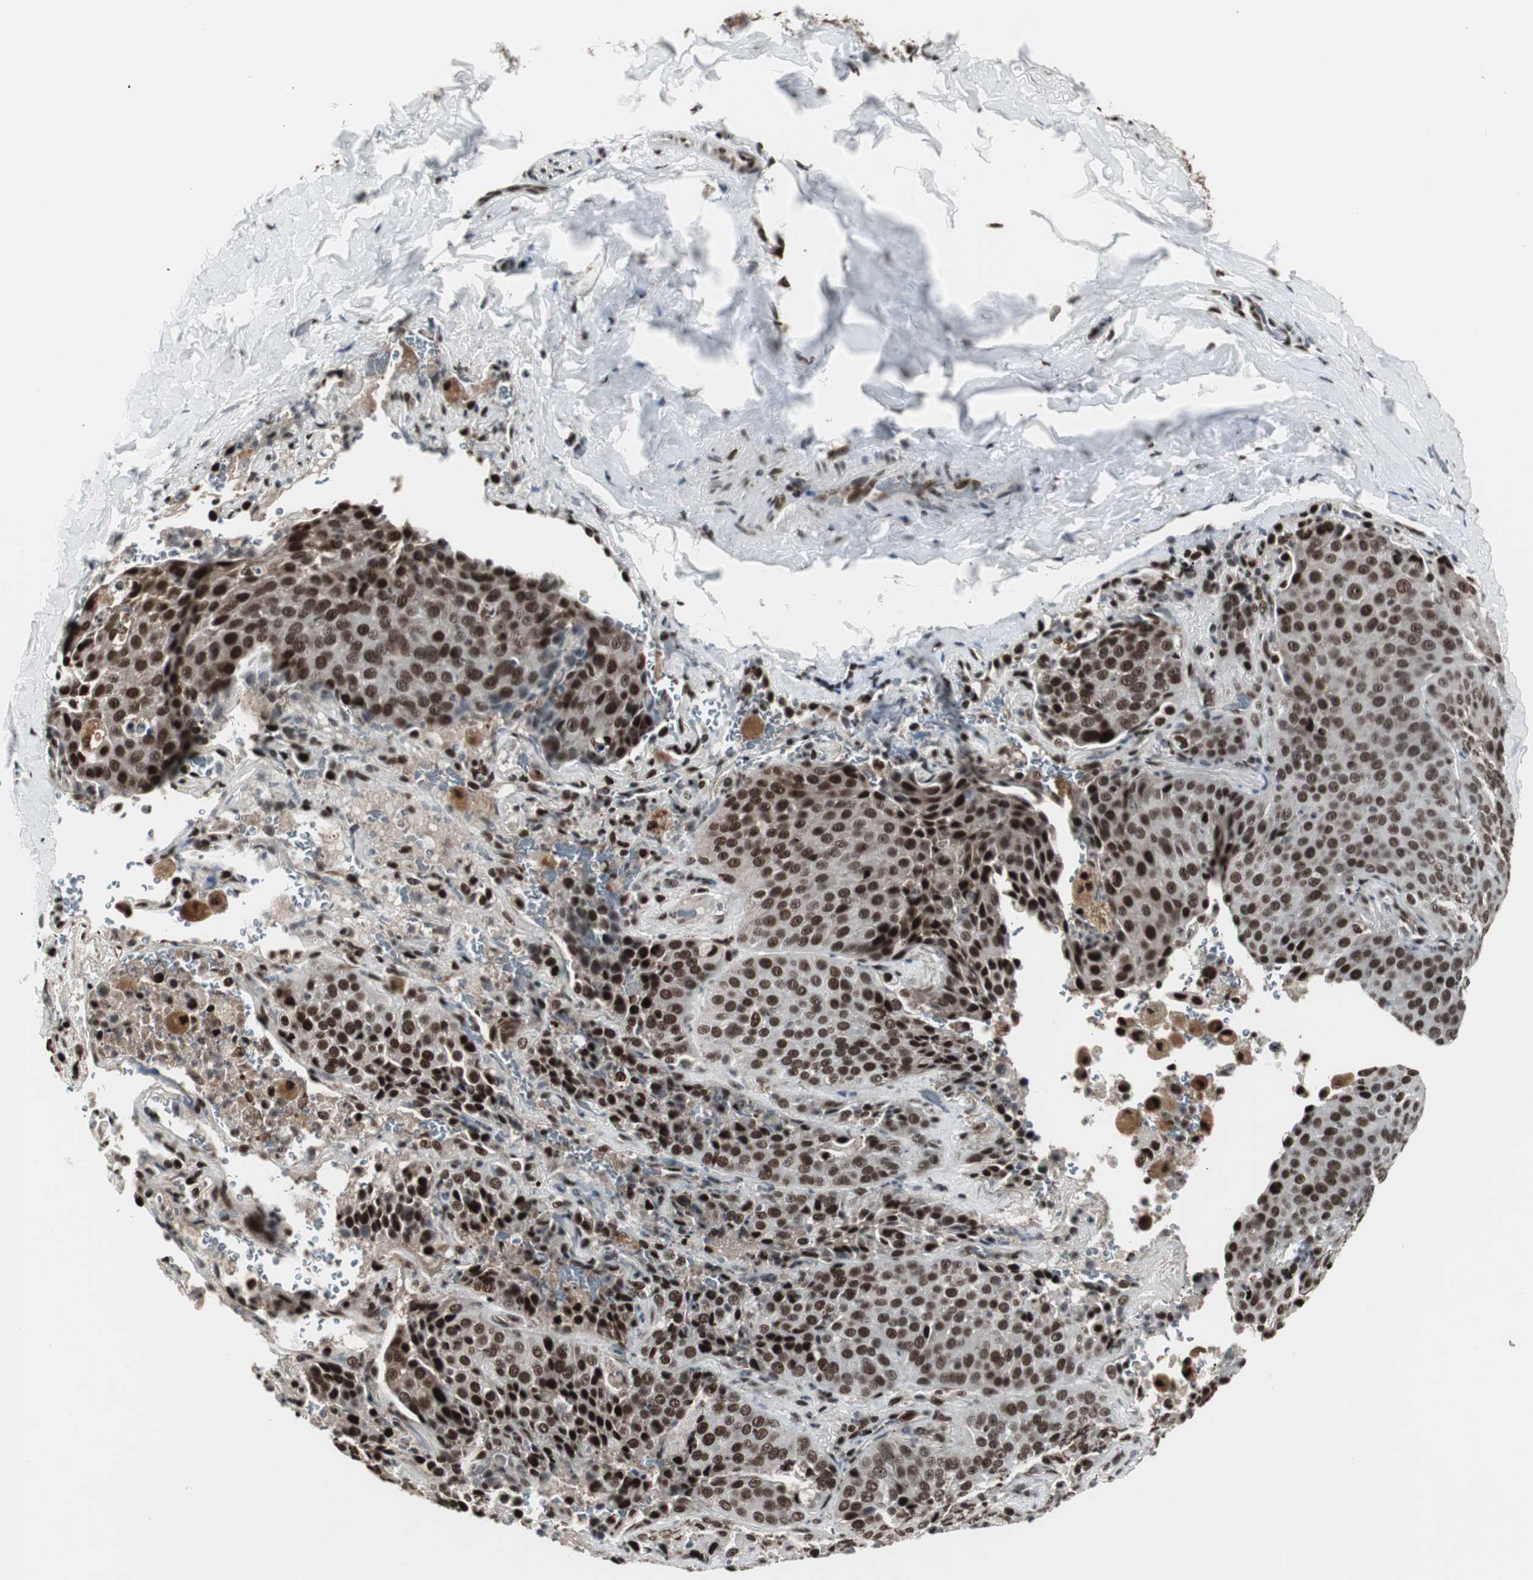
{"staining": {"intensity": "strong", "quantity": ">75%", "location": "nuclear"}, "tissue": "lung cancer", "cell_type": "Tumor cells", "image_type": "cancer", "snomed": [{"axis": "morphology", "description": "Squamous cell carcinoma, NOS"}, {"axis": "topography", "description": "Lung"}], "caption": "Tumor cells reveal strong nuclear staining in approximately >75% of cells in lung squamous cell carcinoma. Using DAB (brown) and hematoxylin (blue) stains, captured at high magnification using brightfield microscopy.", "gene": "PARN", "patient": {"sex": "male", "age": 54}}